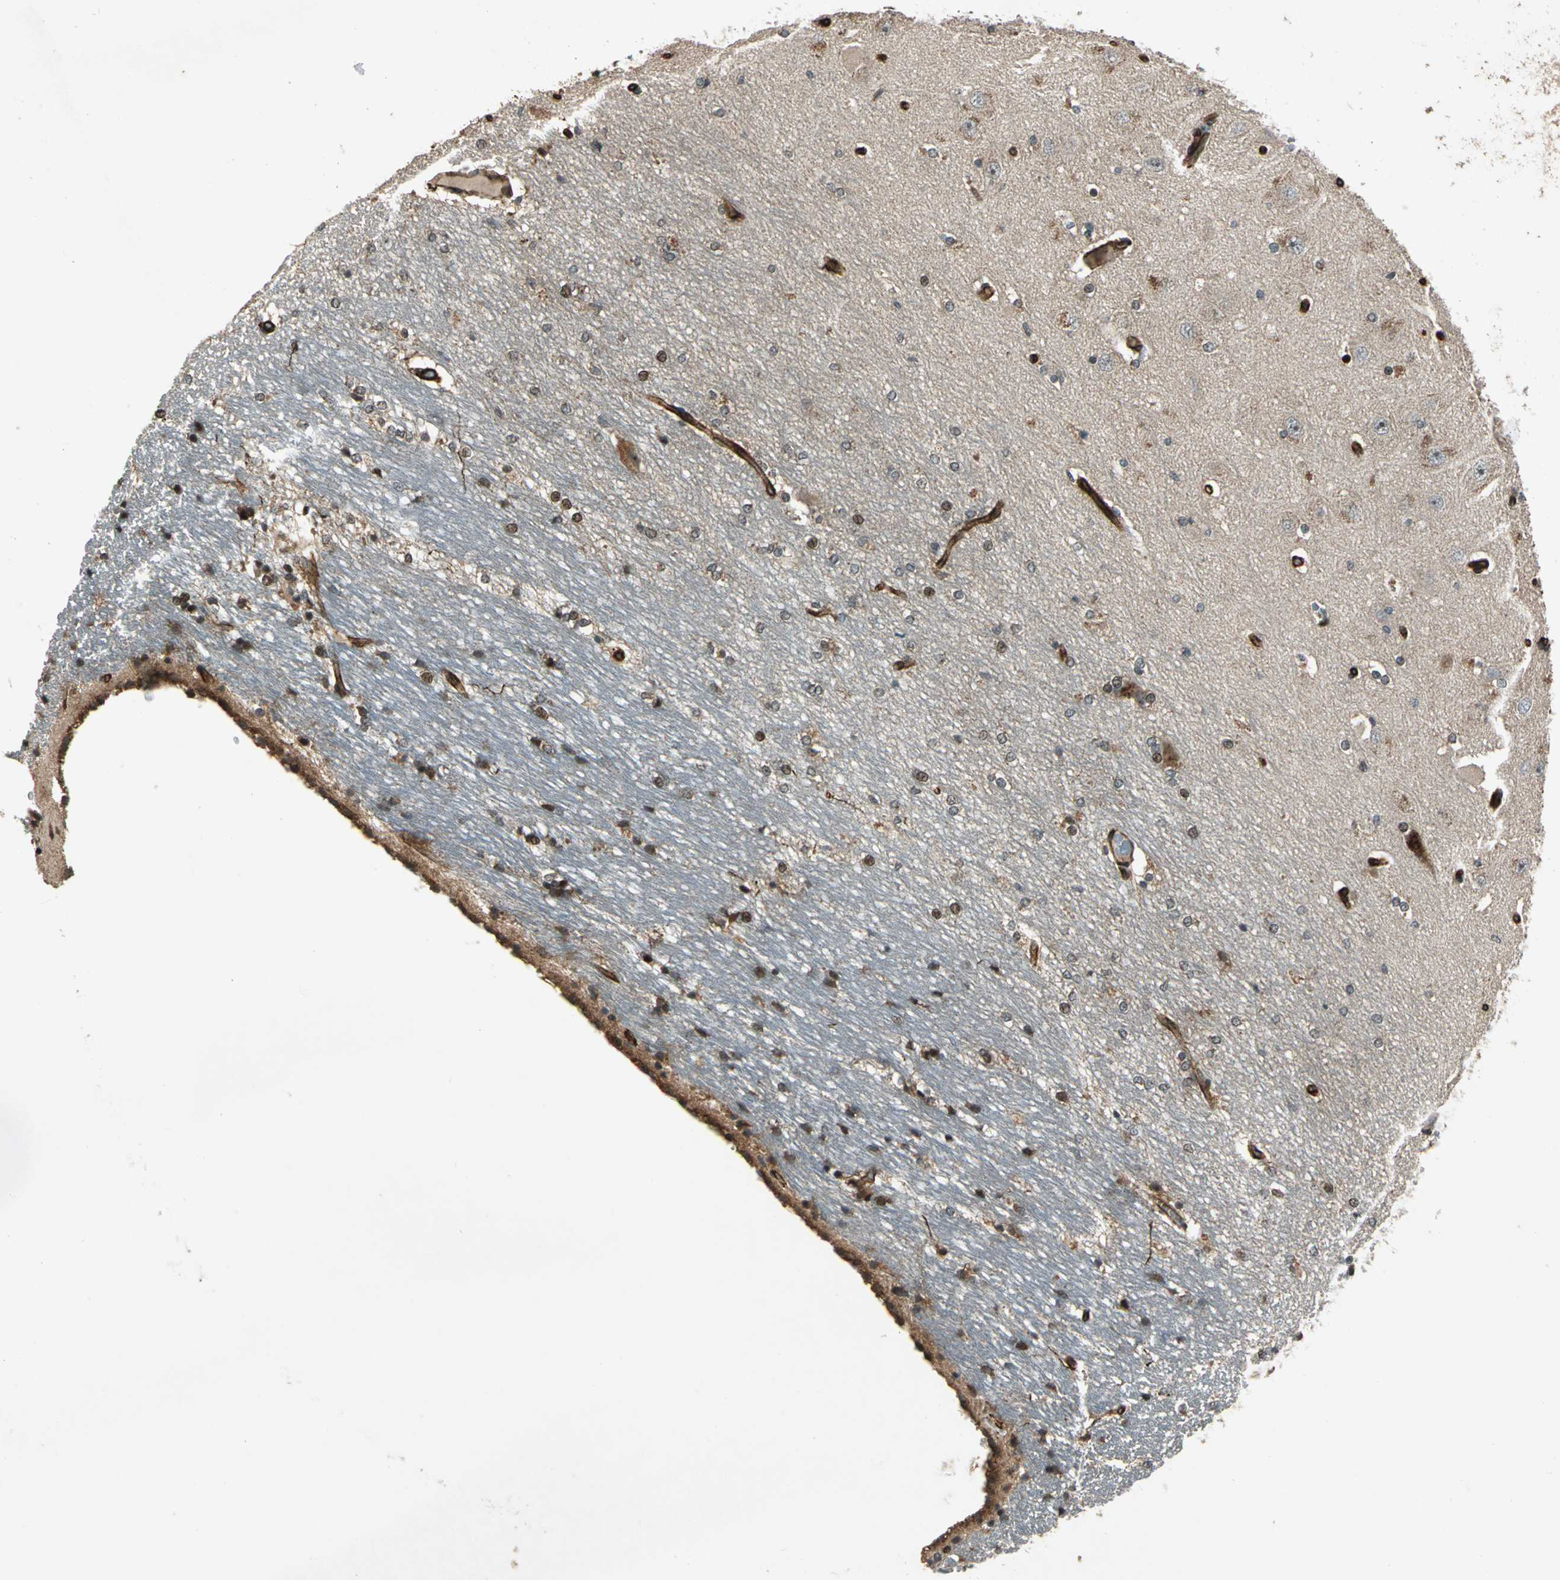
{"staining": {"intensity": "moderate", "quantity": "25%-75%", "location": "cytoplasmic/membranous,nuclear"}, "tissue": "hippocampus", "cell_type": "Glial cells", "image_type": "normal", "snomed": [{"axis": "morphology", "description": "Normal tissue, NOS"}, {"axis": "topography", "description": "Hippocampus"}], "caption": "This micrograph reveals normal hippocampus stained with immunohistochemistry (IHC) to label a protein in brown. The cytoplasmic/membranous,nuclear of glial cells show moderate positivity for the protein. Nuclei are counter-stained blue.", "gene": "EXD2", "patient": {"sex": "female", "age": 19}}